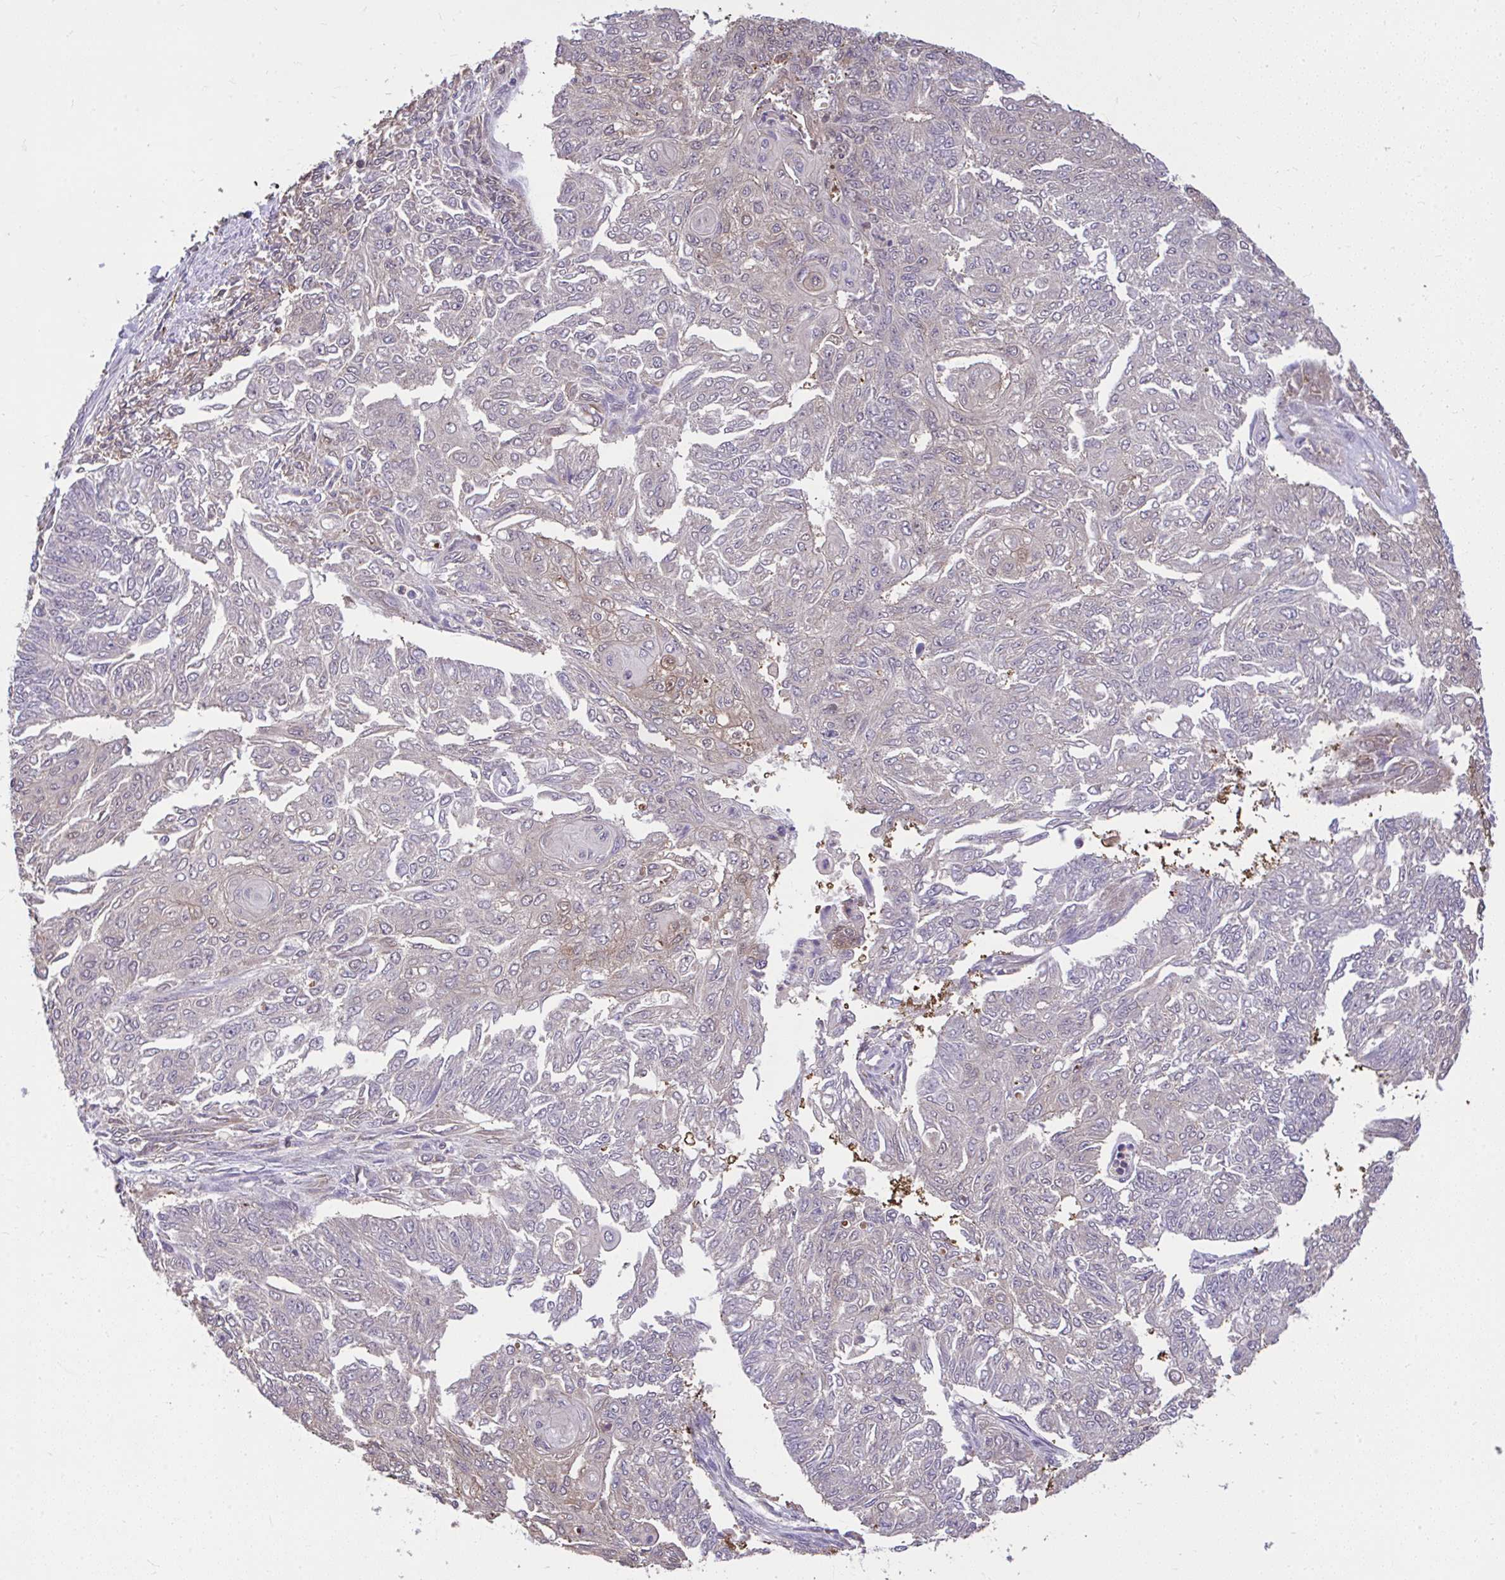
{"staining": {"intensity": "negative", "quantity": "none", "location": "none"}, "tissue": "endometrial cancer", "cell_type": "Tumor cells", "image_type": "cancer", "snomed": [{"axis": "morphology", "description": "Adenocarcinoma, NOS"}, {"axis": "topography", "description": "Endometrium"}], "caption": "This is an IHC photomicrograph of endometrial cancer (adenocarcinoma). There is no positivity in tumor cells.", "gene": "GLIS3", "patient": {"sex": "female", "age": 32}}